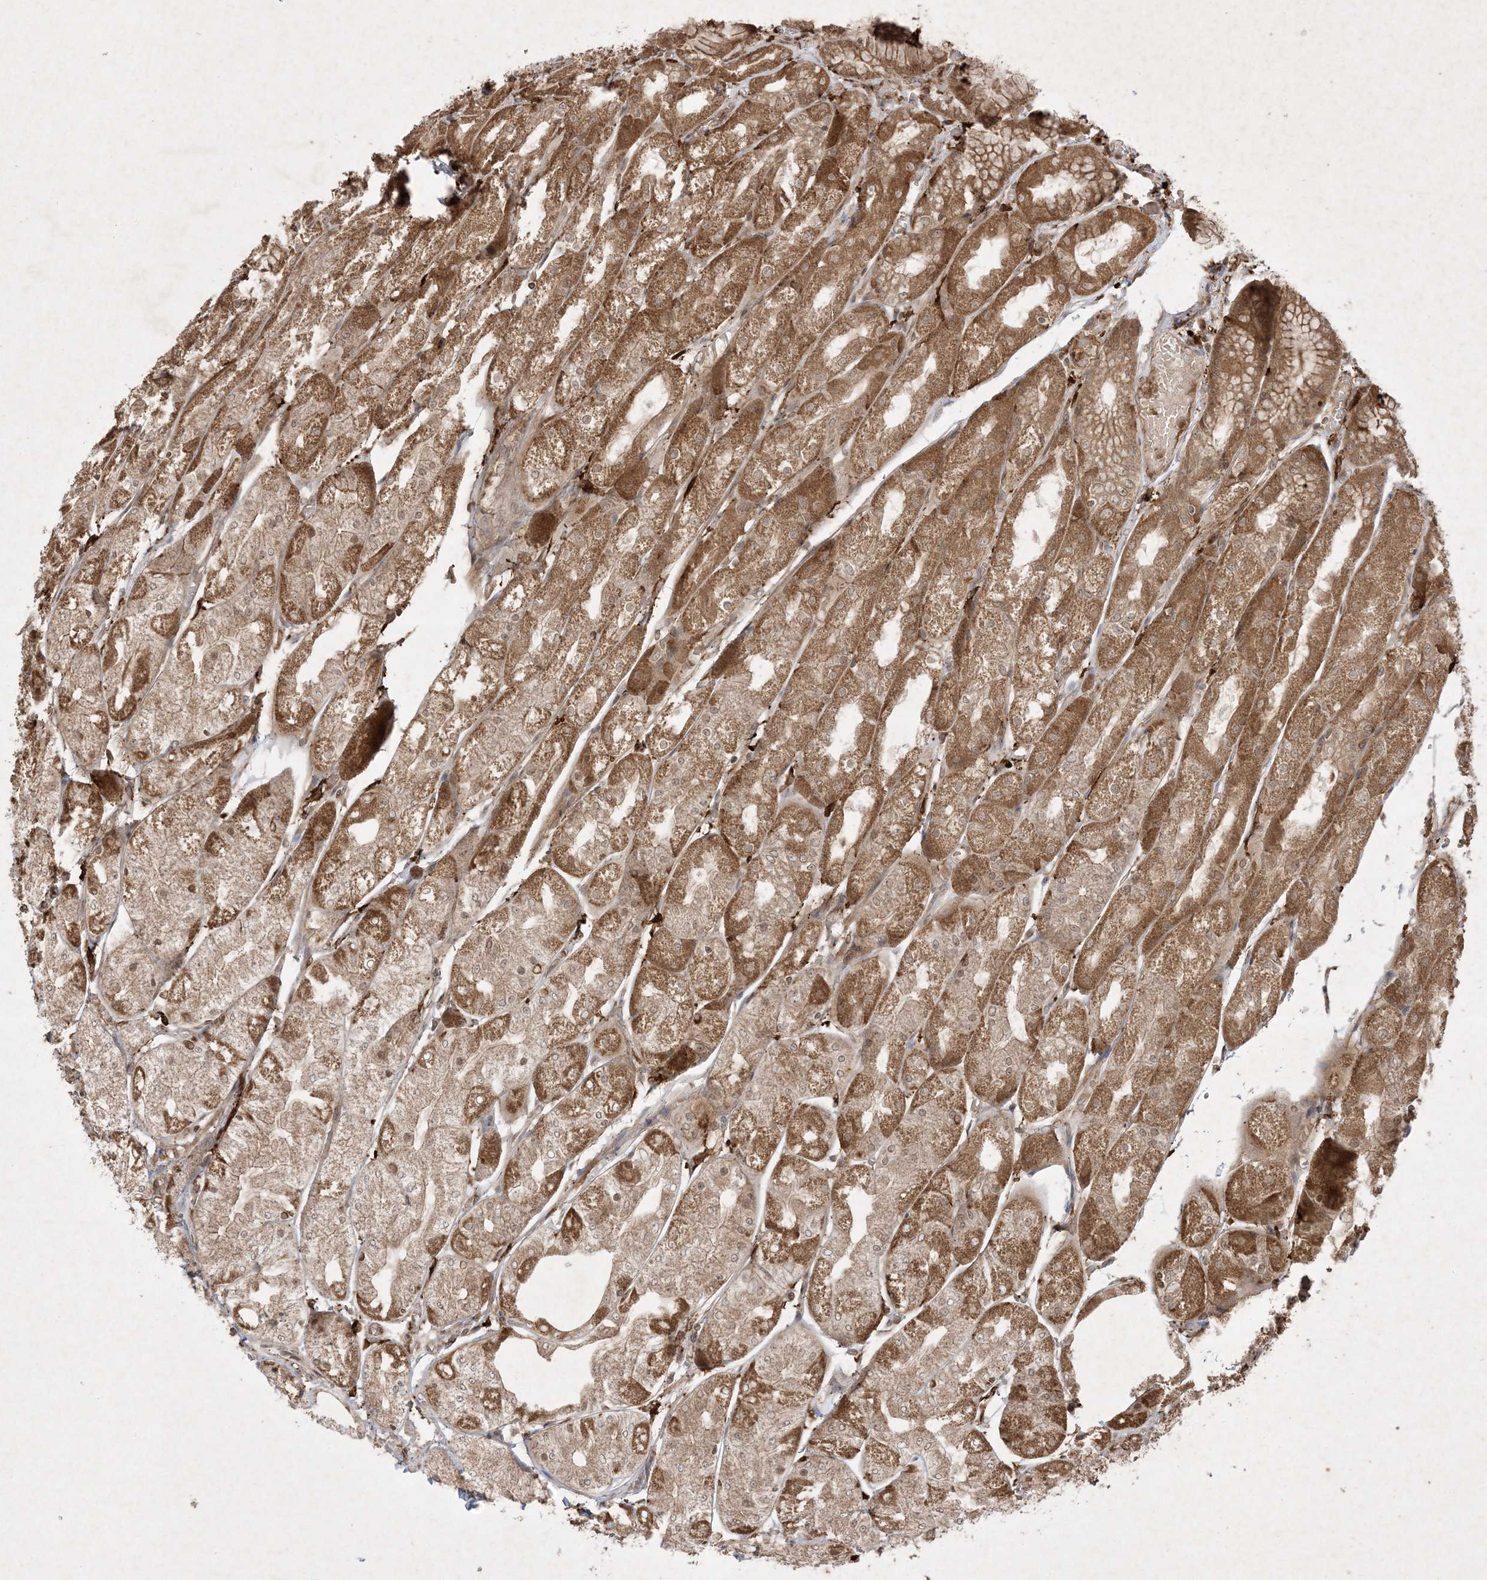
{"staining": {"intensity": "strong", "quantity": ">75%", "location": "cytoplasmic/membranous"}, "tissue": "stomach", "cell_type": "Glandular cells", "image_type": "normal", "snomed": [{"axis": "morphology", "description": "Normal tissue, NOS"}, {"axis": "topography", "description": "Stomach, upper"}], "caption": "The photomicrograph reveals staining of benign stomach, revealing strong cytoplasmic/membranous protein expression (brown color) within glandular cells. The staining is performed using DAB (3,3'-diaminobenzidine) brown chromogen to label protein expression. The nuclei are counter-stained blue using hematoxylin.", "gene": "PTK6", "patient": {"sex": "male", "age": 72}}